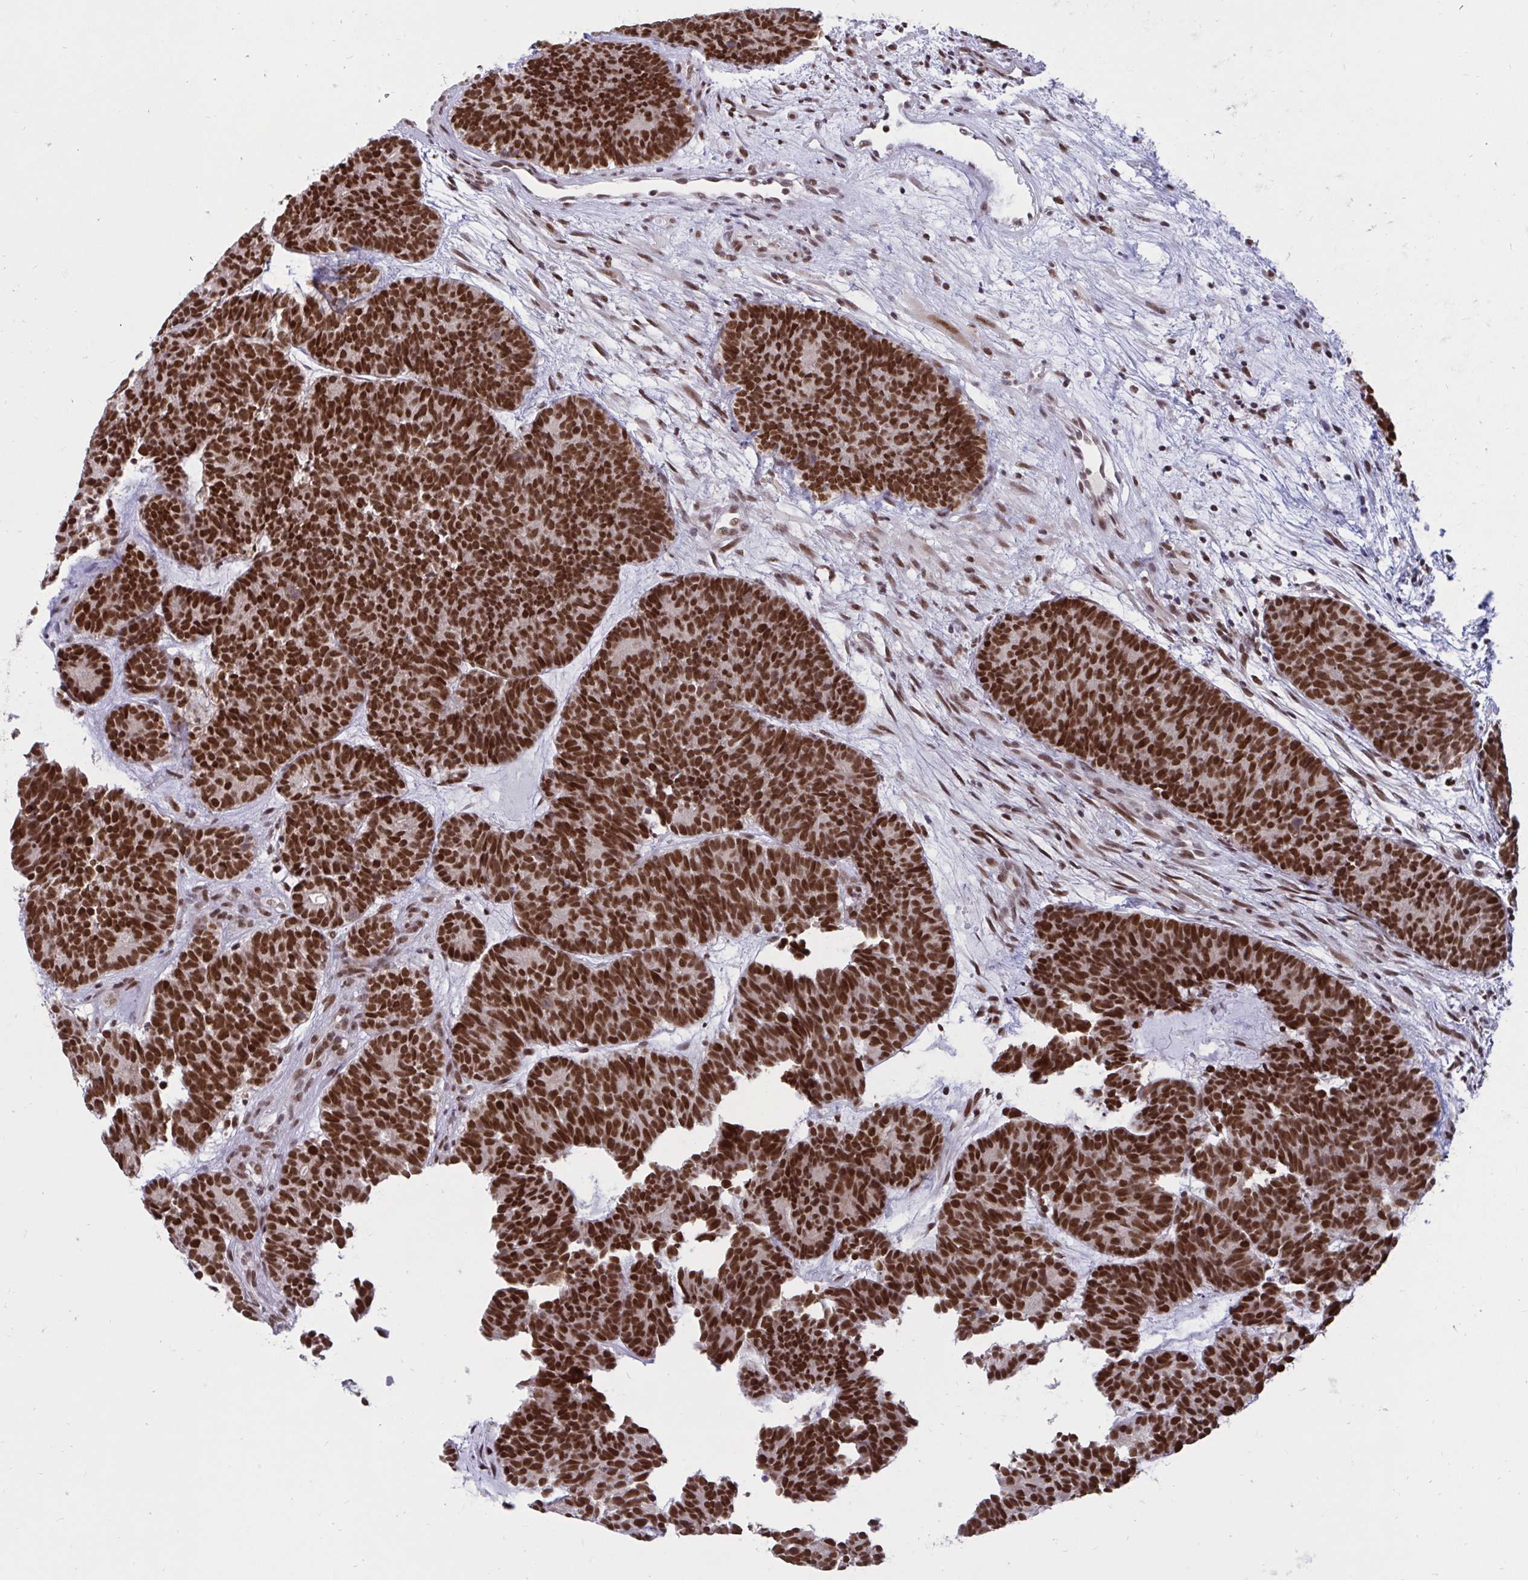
{"staining": {"intensity": "strong", "quantity": ">75%", "location": "nuclear"}, "tissue": "head and neck cancer", "cell_type": "Tumor cells", "image_type": "cancer", "snomed": [{"axis": "morphology", "description": "Adenocarcinoma, NOS"}, {"axis": "topography", "description": "Head-Neck"}], "caption": "A brown stain highlights strong nuclear staining of a protein in human head and neck adenocarcinoma tumor cells.", "gene": "PHF10", "patient": {"sex": "female", "age": 81}}